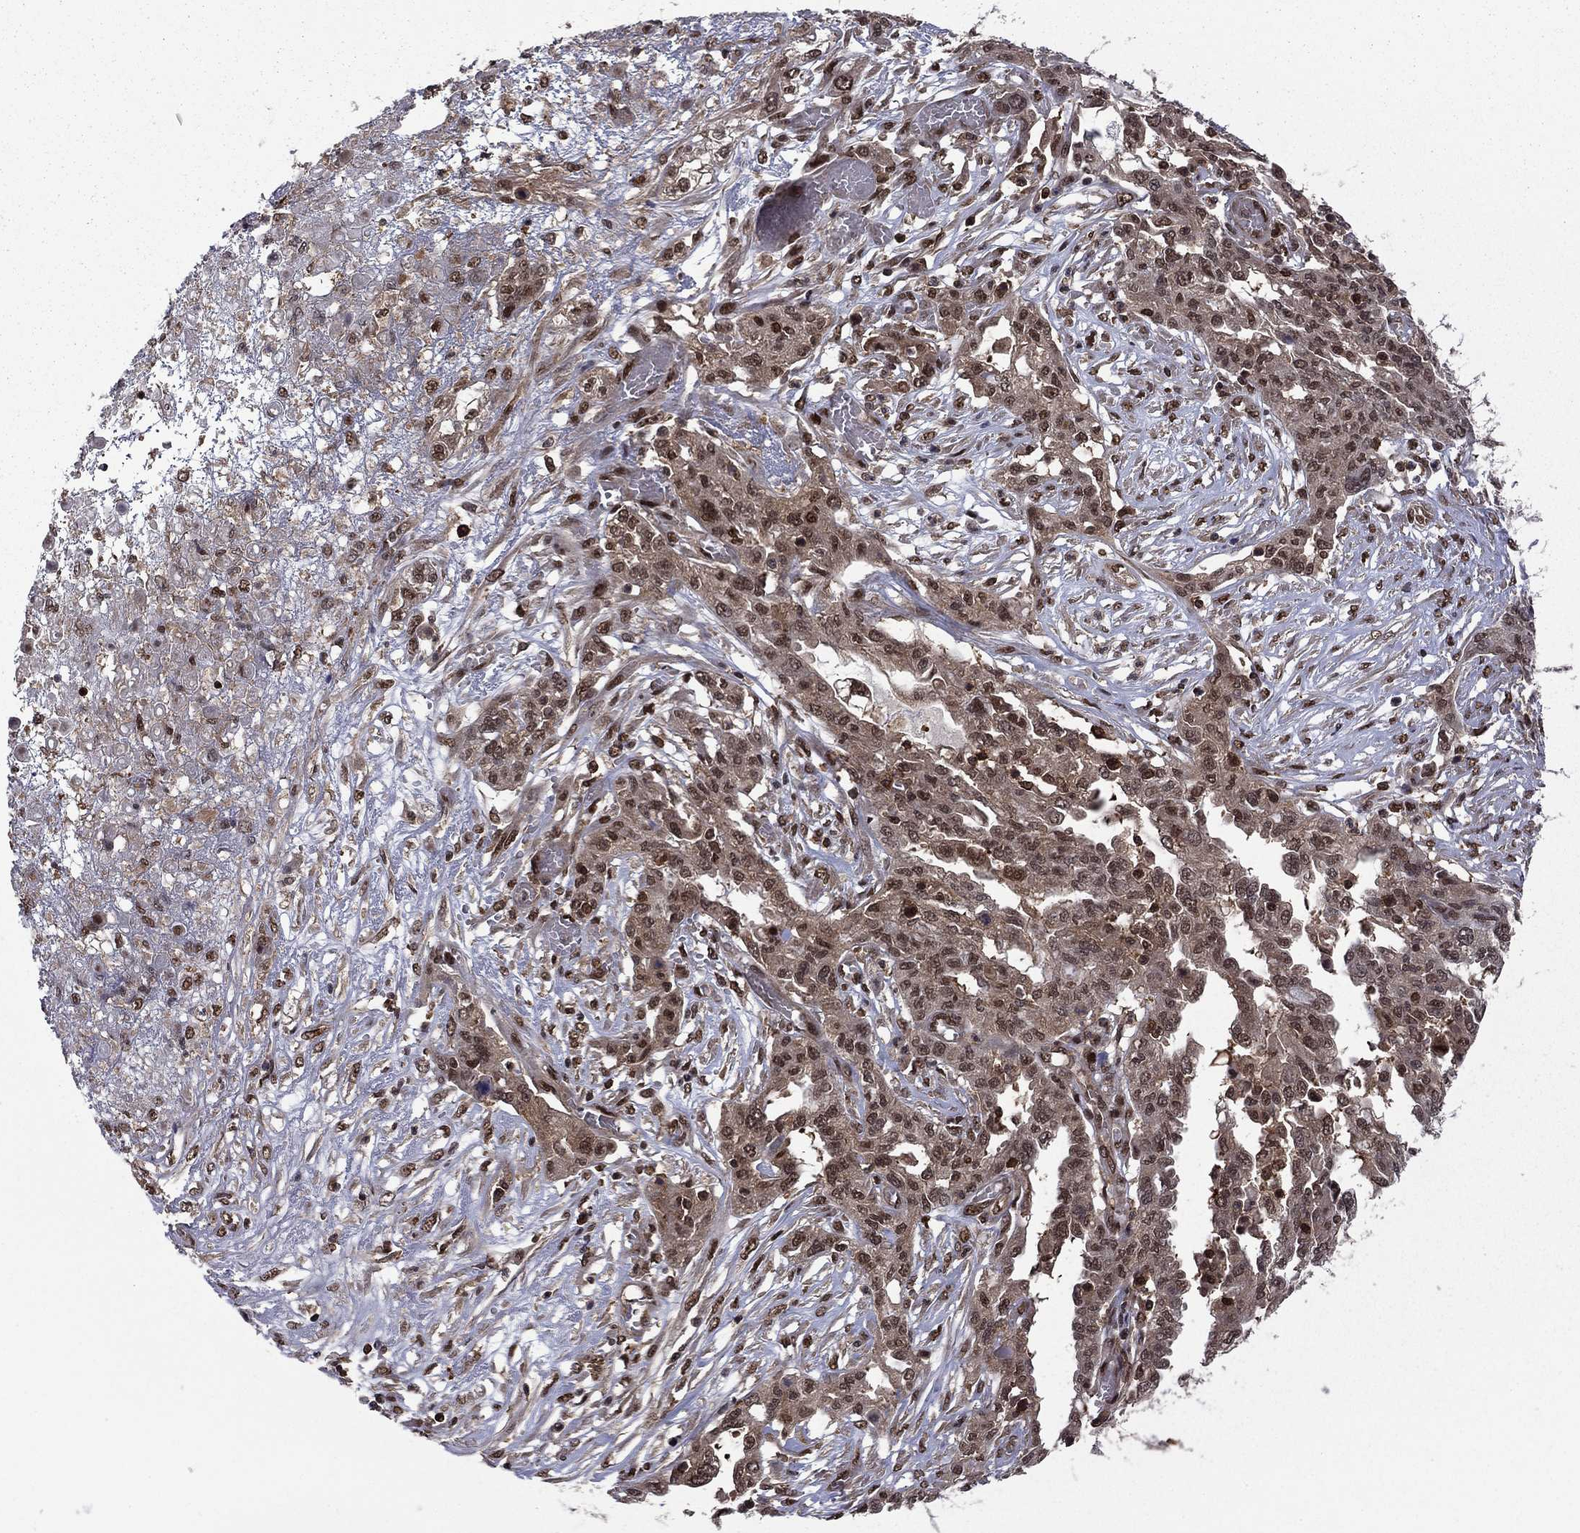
{"staining": {"intensity": "moderate", "quantity": "25%-75%", "location": "nuclear"}, "tissue": "ovarian cancer", "cell_type": "Tumor cells", "image_type": "cancer", "snomed": [{"axis": "morphology", "description": "Cystadenocarcinoma, serous, NOS"}, {"axis": "topography", "description": "Ovary"}], "caption": "Protein staining of ovarian cancer tissue demonstrates moderate nuclear positivity in about 25%-75% of tumor cells. The staining is performed using DAB (3,3'-diaminobenzidine) brown chromogen to label protein expression. The nuclei are counter-stained blue using hematoxylin.", "gene": "PSMD2", "patient": {"sex": "female", "age": 67}}